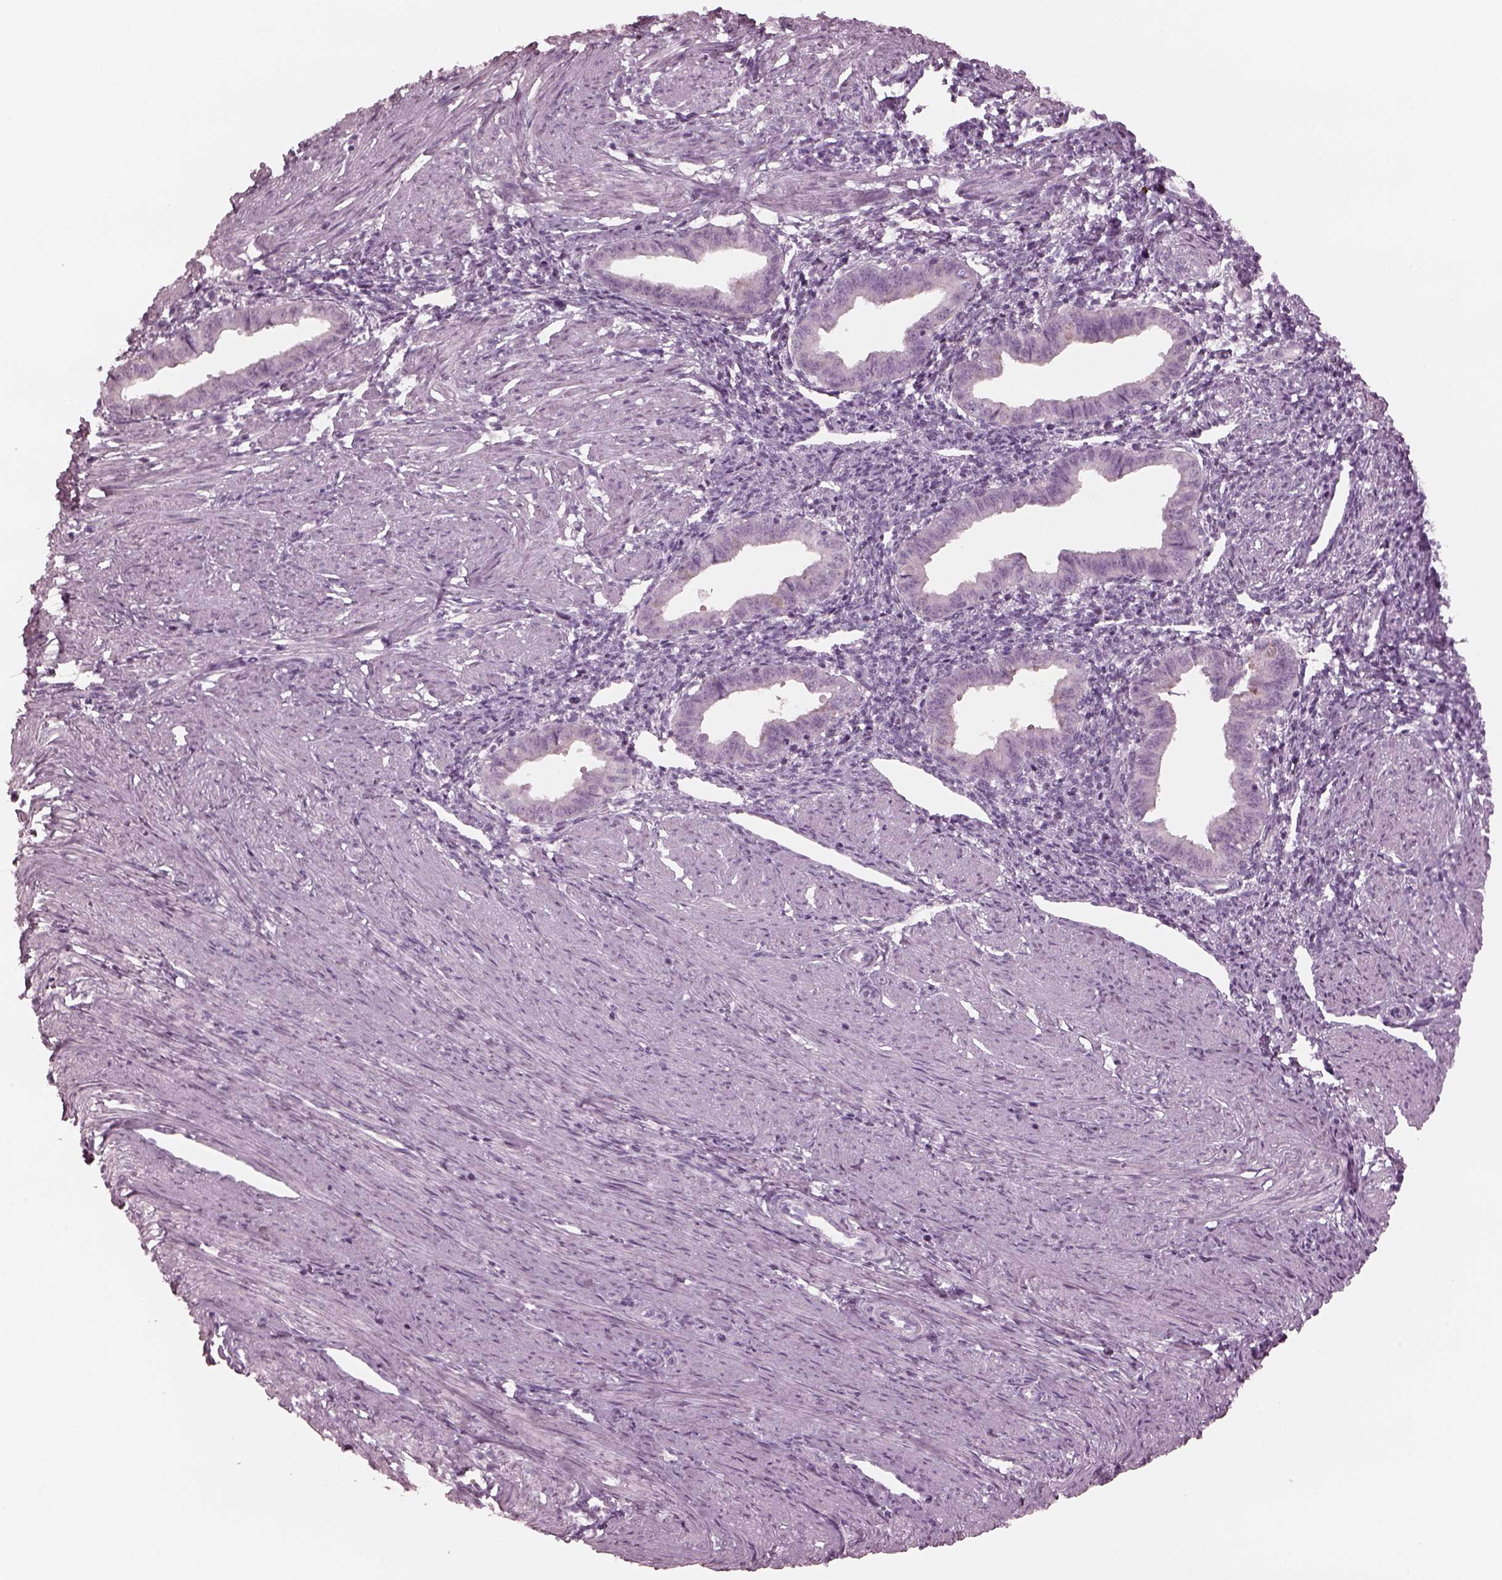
{"staining": {"intensity": "negative", "quantity": "none", "location": "none"}, "tissue": "endometrium", "cell_type": "Cells in endometrial stroma", "image_type": "normal", "snomed": [{"axis": "morphology", "description": "Normal tissue, NOS"}, {"axis": "topography", "description": "Endometrium"}], "caption": "Immunohistochemistry of unremarkable human endometrium demonstrates no expression in cells in endometrial stroma.", "gene": "C2orf81", "patient": {"sex": "female", "age": 37}}